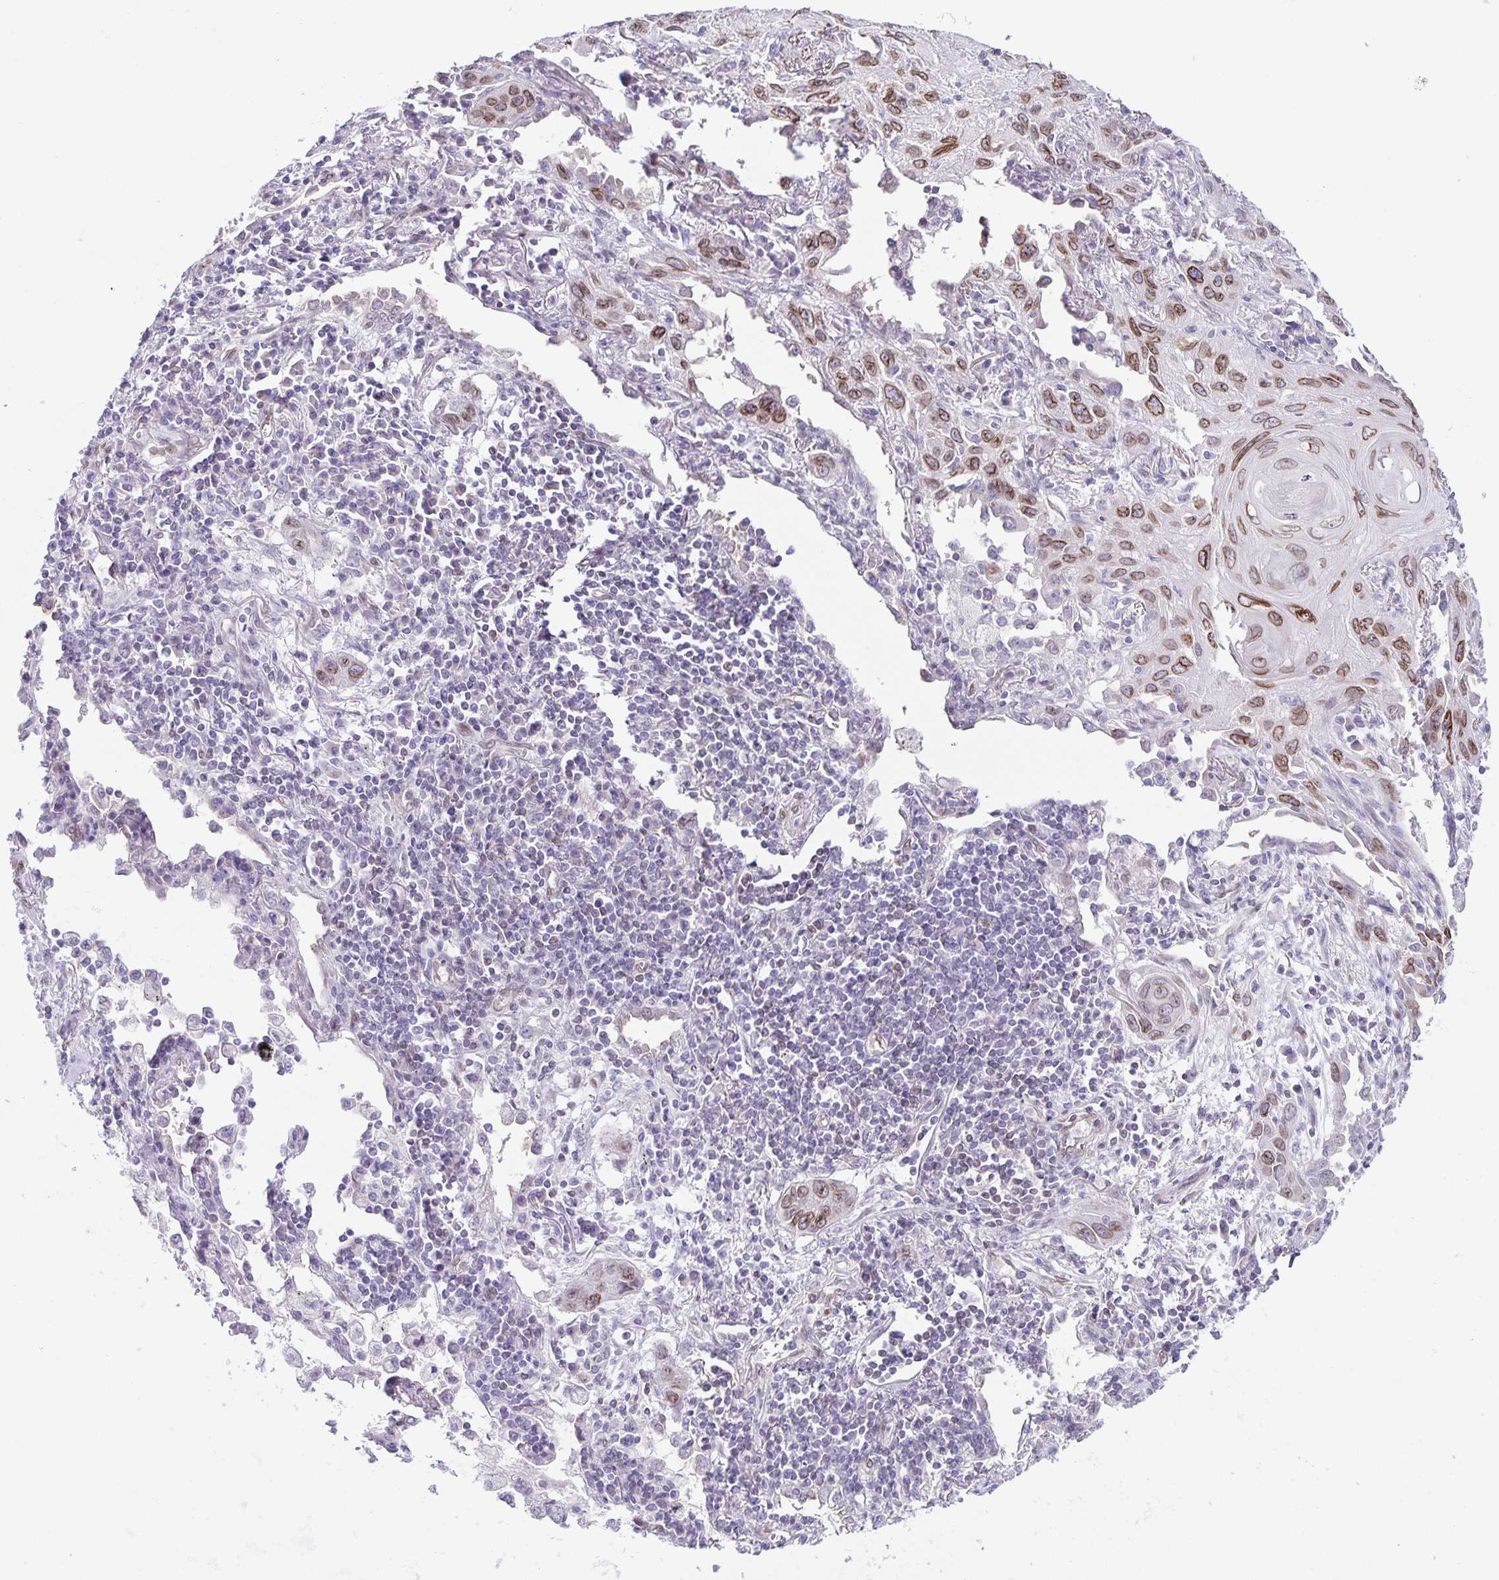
{"staining": {"intensity": "moderate", "quantity": ">75%", "location": "cytoplasmic/membranous,nuclear"}, "tissue": "lung cancer", "cell_type": "Tumor cells", "image_type": "cancer", "snomed": [{"axis": "morphology", "description": "Squamous cell carcinoma, NOS"}, {"axis": "topography", "description": "Lung"}], "caption": "Immunohistochemical staining of lung cancer (squamous cell carcinoma) reveals moderate cytoplasmic/membranous and nuclear protein expression in approximately >75% of tumor cells.", "gene": "SYNE2", "patient": {"sex": "male", "age": 79}}